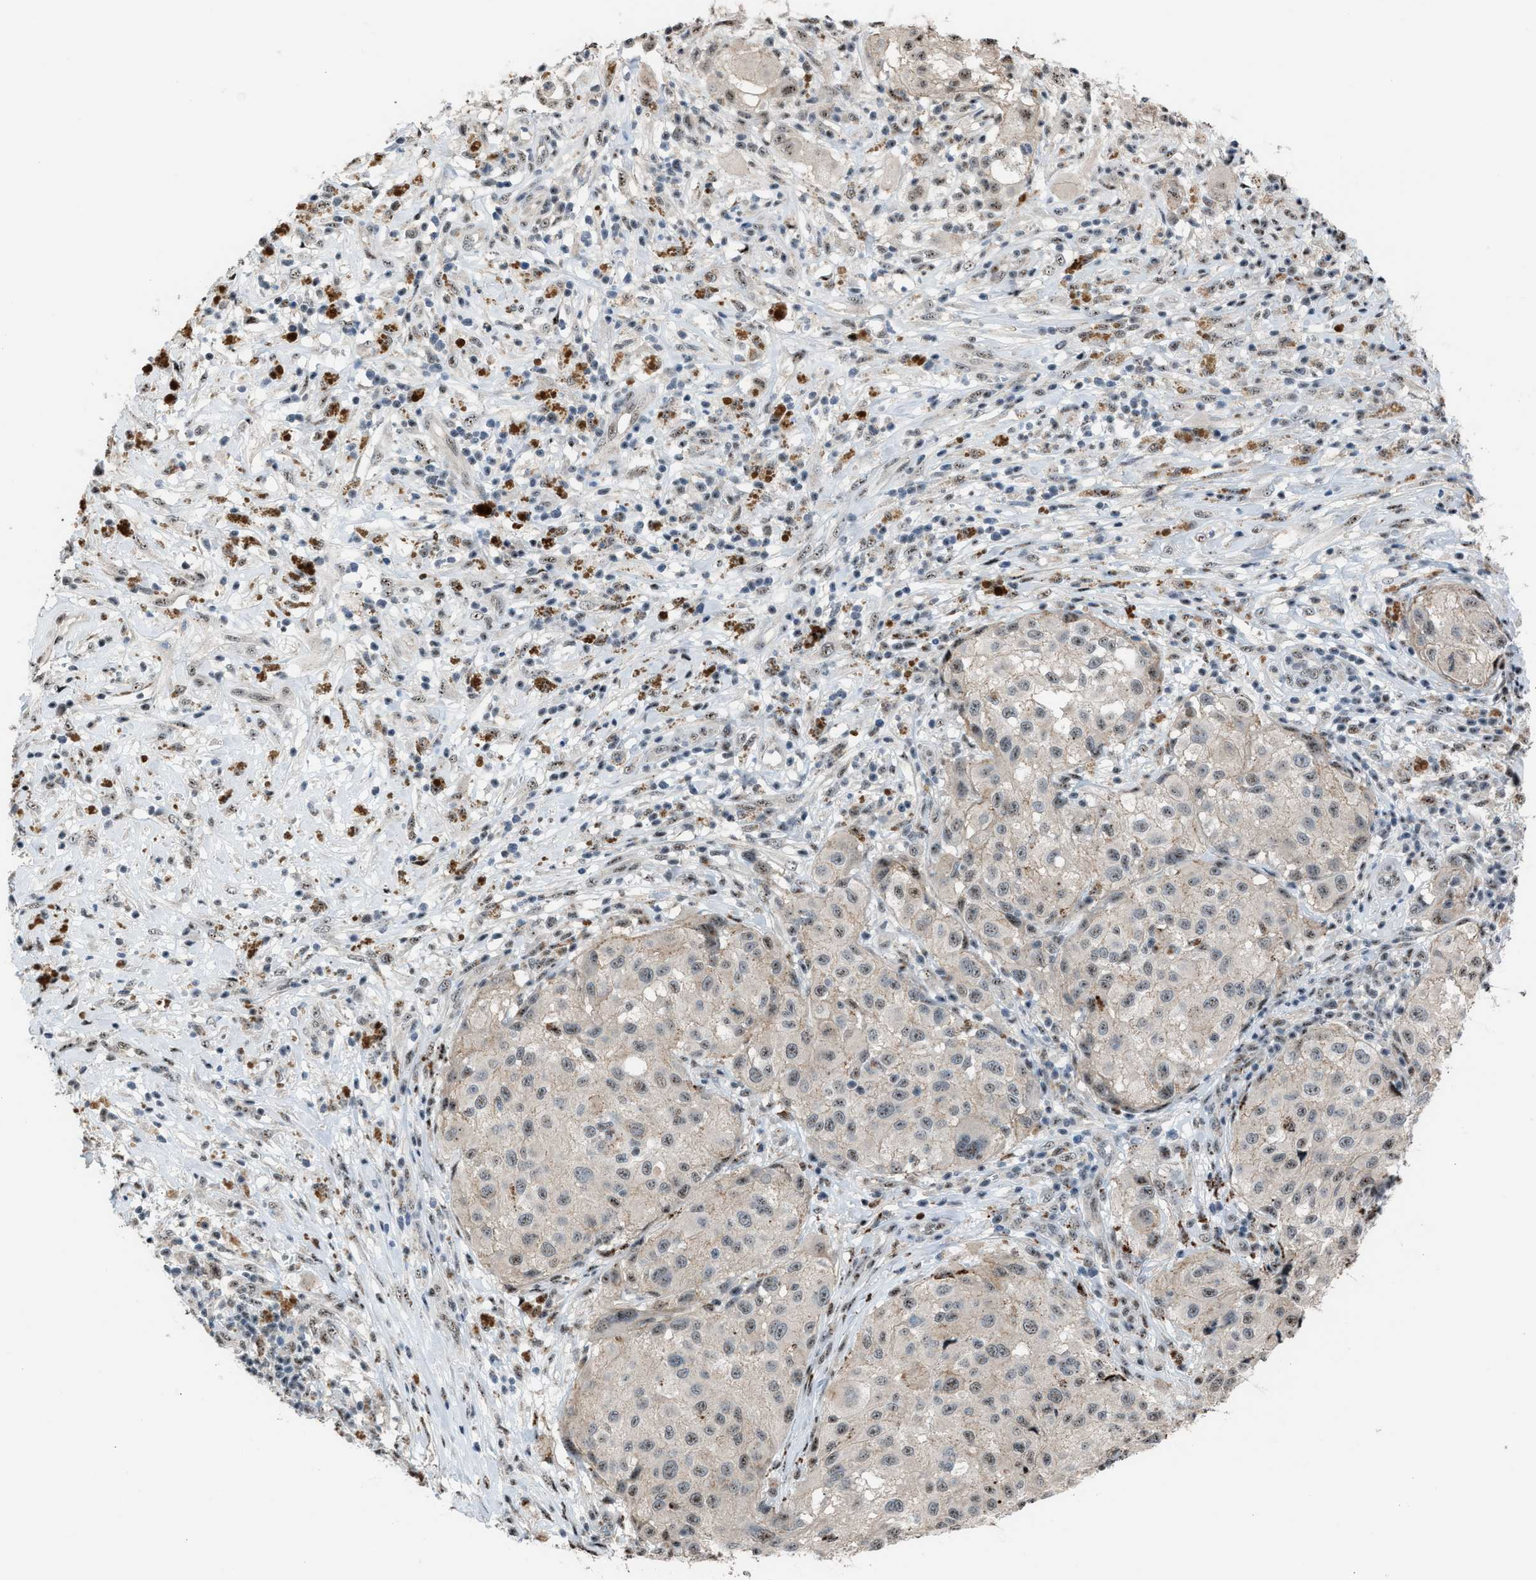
{"staining": {"intensity": "weak", "quantity": "<25%", "location": "nuclear"}, "tissue": "melanoma", "cell_type": "Tumor cells", "image_type": "cancer", "snomed": [{"axis": "morphology", "description": "Necrosis, NOS"}, {"axis": "morphology", "description": "Malignant melanoma, NOS"}, {"axis": "topography", "description": "Skin"}], "caption": "Protein analysis of malignant melanoma exhibits no significant expression in tumor cells.", "gene": "CENPP", "patient": {"sex": "female", "age": 87}}